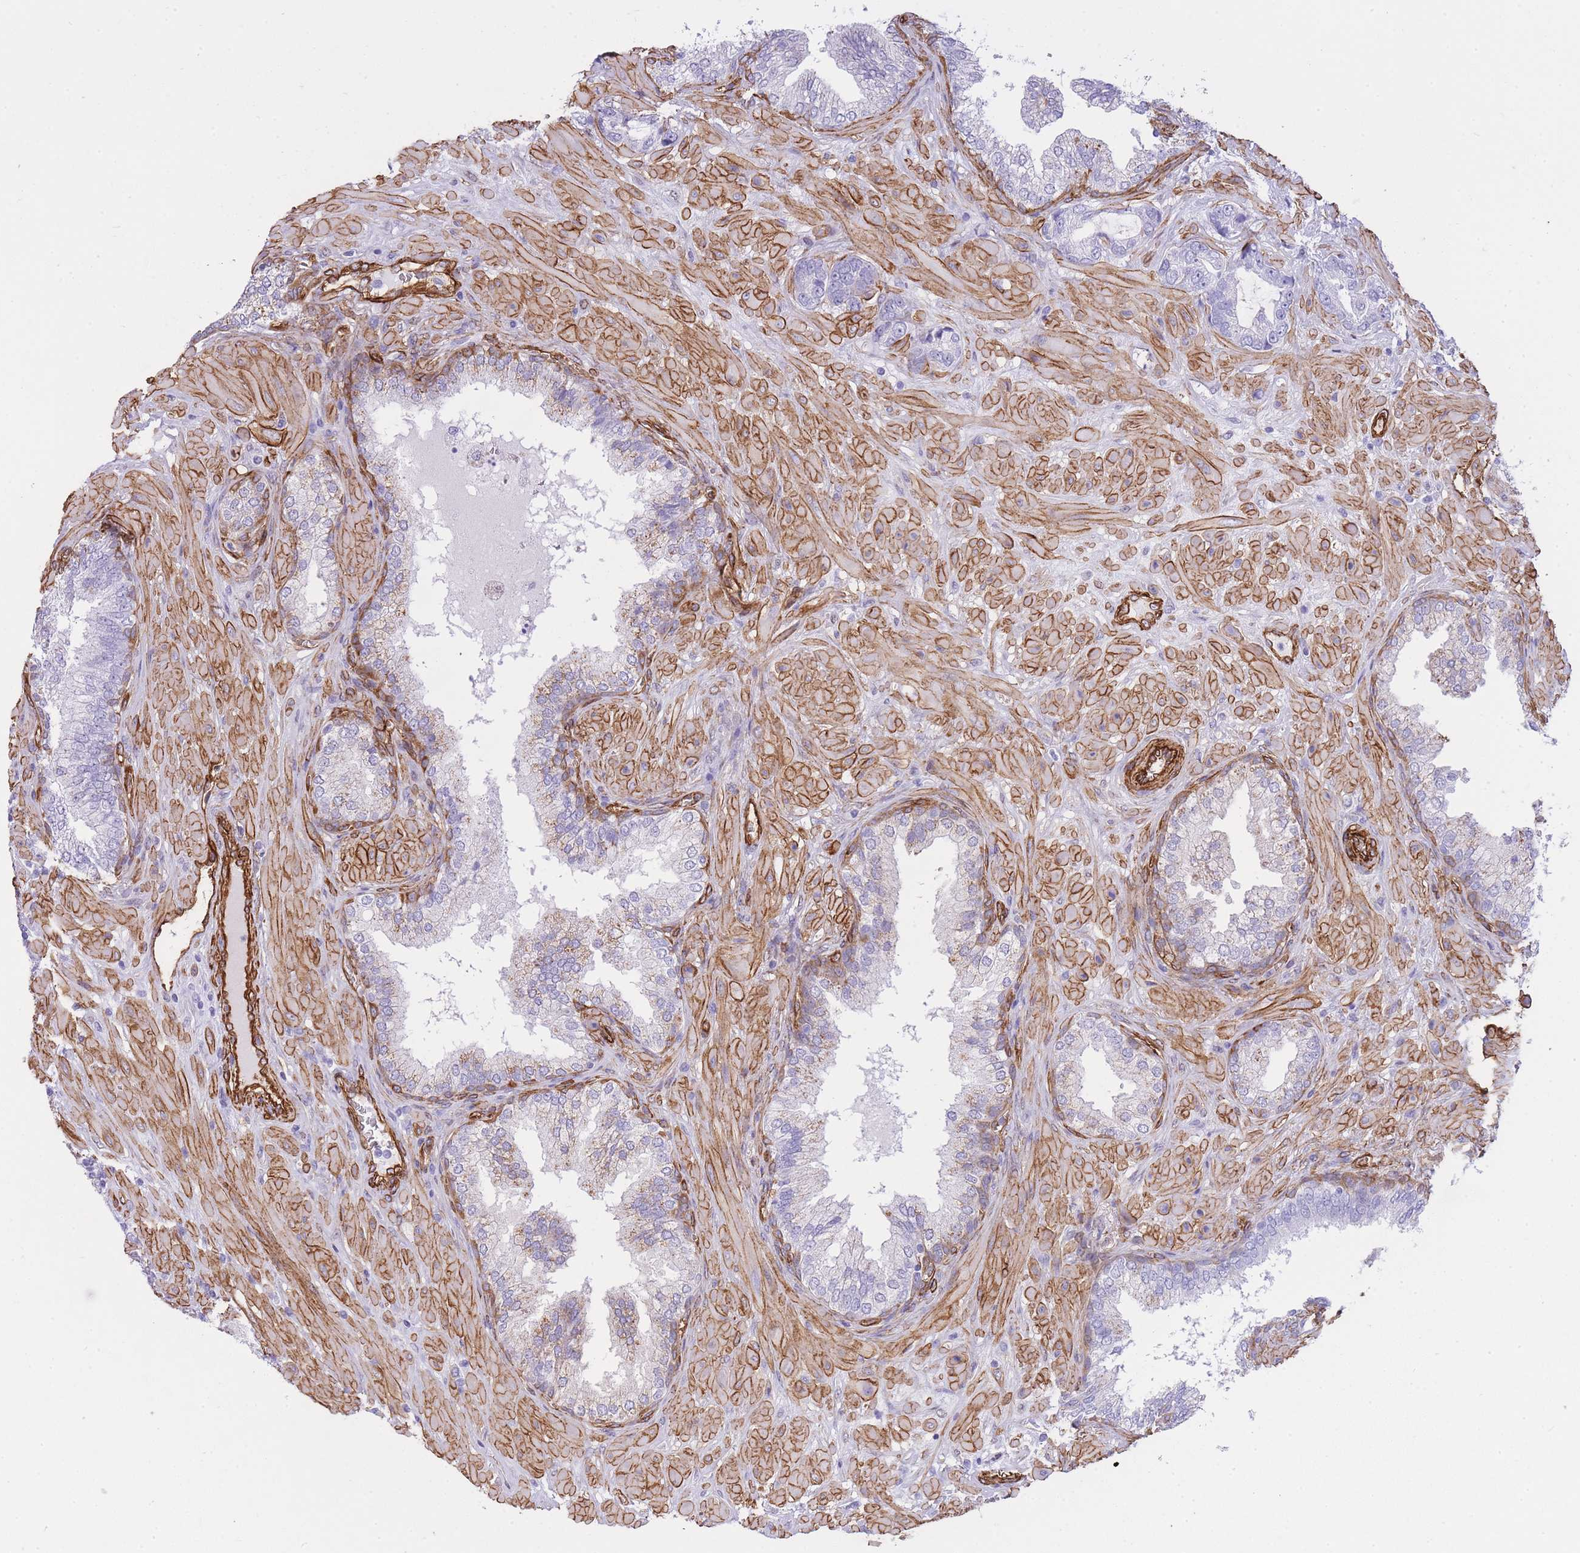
{"staining": {"intensity": "negative", "quantity": "none", "location": "none"}, "tissue": "prostate cancer", "cell_type": "Tumor cells", "image_type": "cancer", "snomed": [{"axis": "morphology", "description": "Adenocarcinoma, High grade"}, {"axis": "topography", "description": "Prostate"}], "caption": "Micrograph shows no significant protein positivity in tumor cells of prostate cancer (high-grade adenocarcinoma).", "gene": "CAVIN1", "patient": {"sex": "male", "age": 55}}